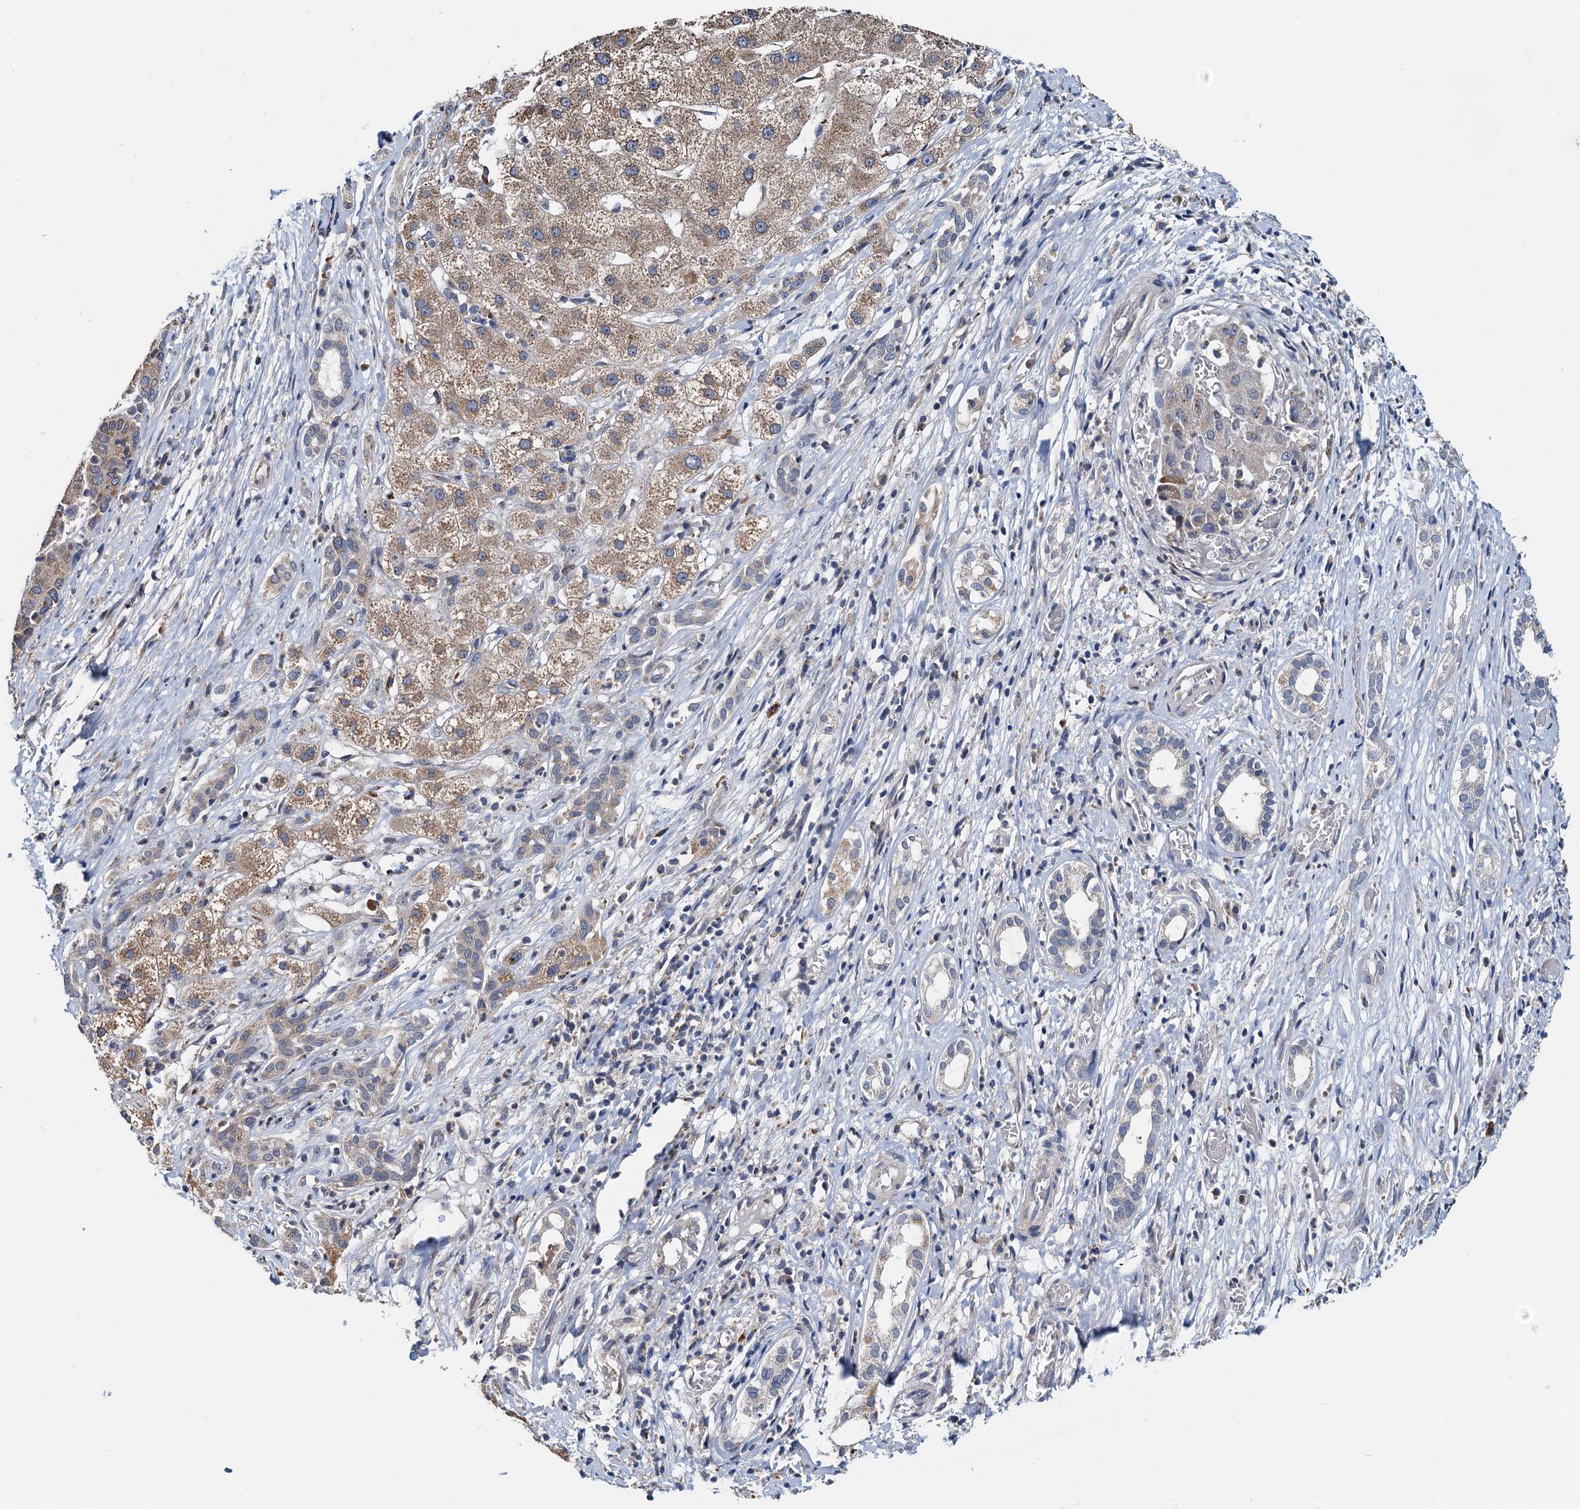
{"staining": {"intensity": "weak", "quantity": "25%-75%", "location": "cytoplasmic/membranous"}, "tissue": "liver cancer", "cell_type": "Tumor cells", "image_type": "cancer", "snomed": [{"axis": "morphology", "description": "Carcinoma, Hepatocellular, NOS"}, {"axis": "topography", "description": "Liver"}], "caption": "The immunohistochemical stain labels weak cytoplasmic/membranous expression in tumor cells of liver cancer (hepatocellular carcinoma) tissue. Nuclei are stained in blue.", "gene": "MCMBP", "patient": {"sex": "male", "age": 65}}